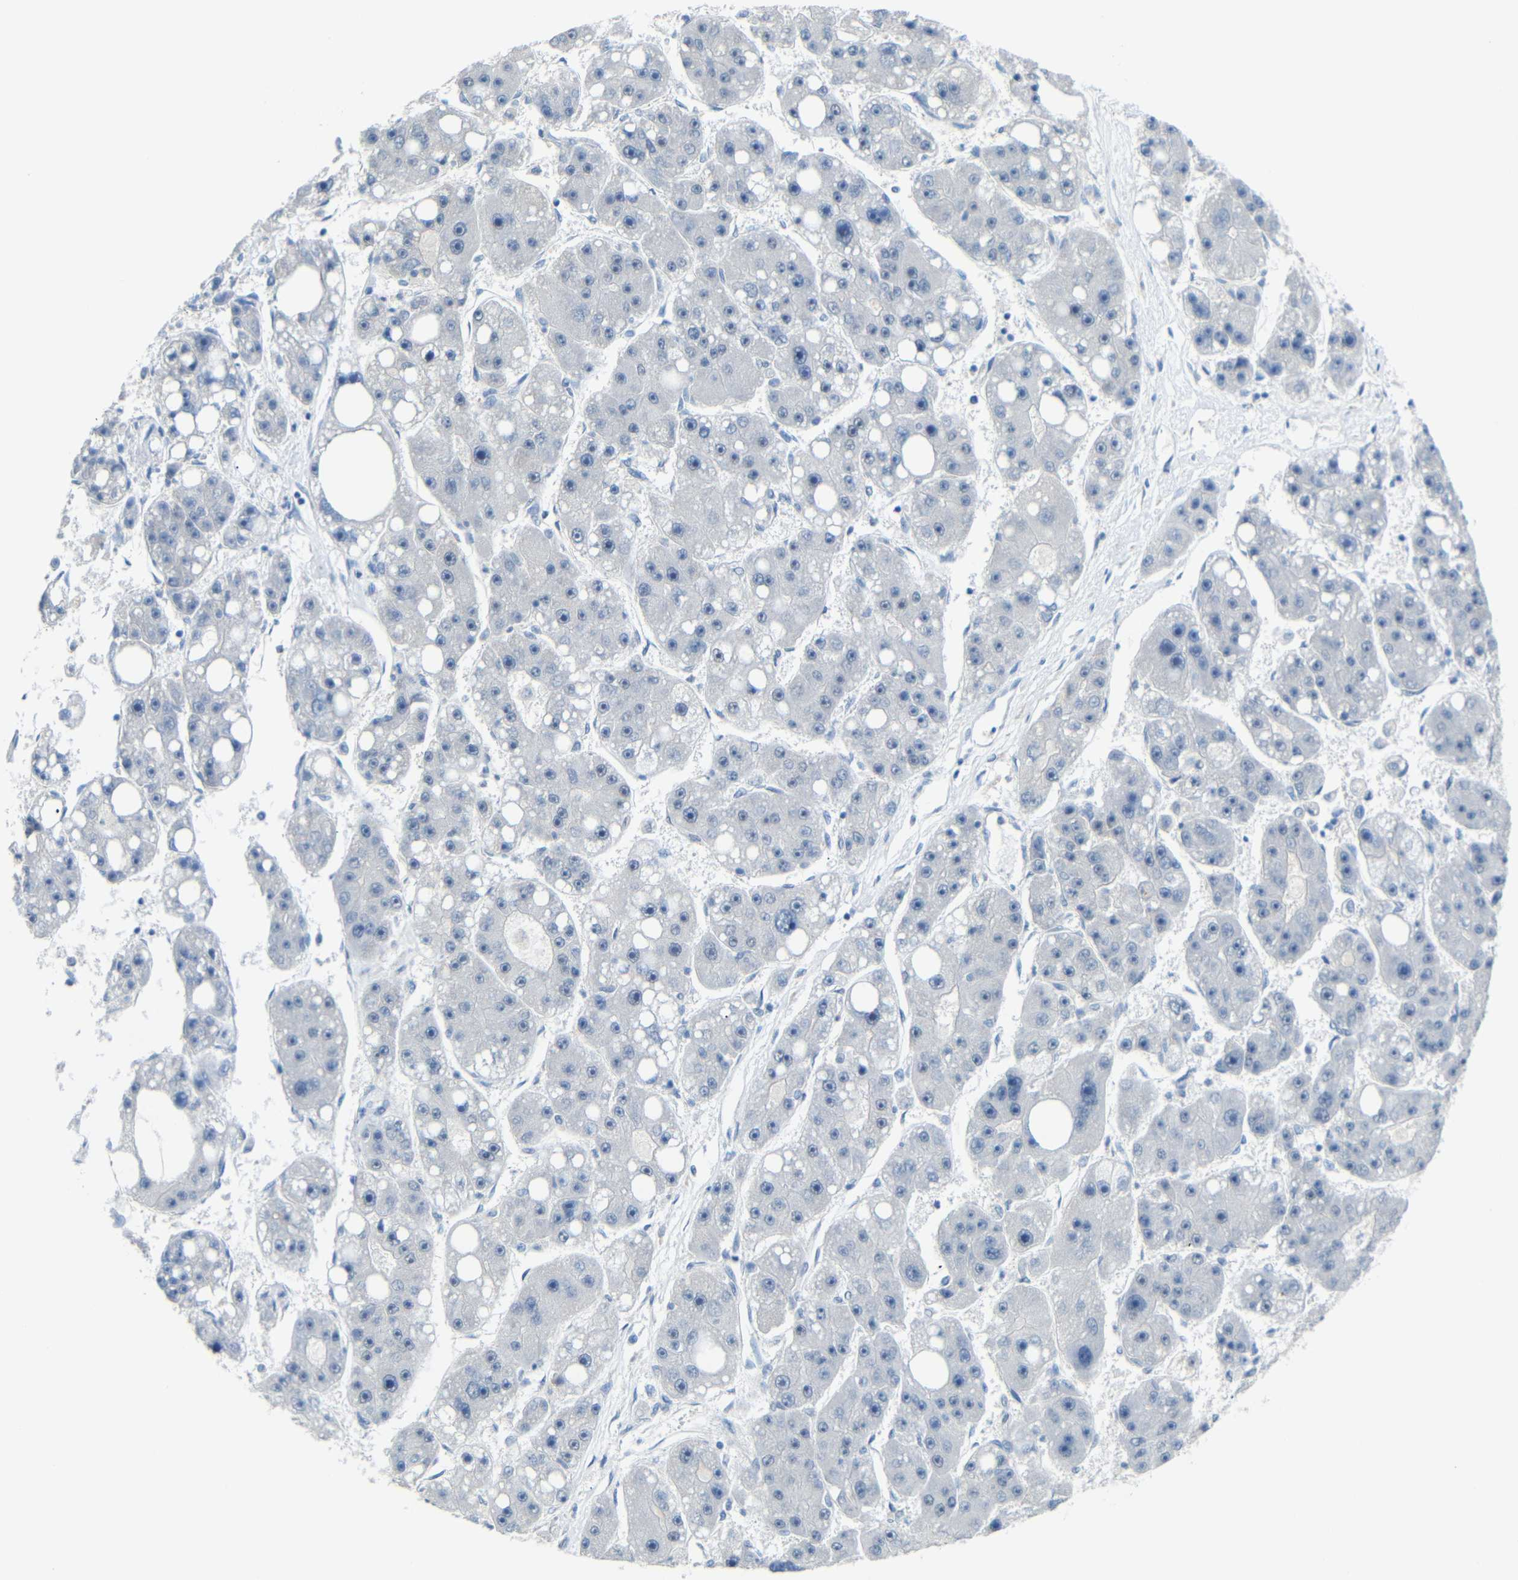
{"staining": {"intensity": "negative", "quantity": "none", "location": "none"}, "tissue": "liver cancer", "cell_type": "Tumor cells", "image_type": "cancer", "snomed": [{"axis": "morphology", "description": "Carcinoma, Hepatocellular, NOS"}, {"axis": "topography", "description": "Liver"}], "caption": "Immunohistochemical staining of hepatocellular carcinoma (liver) displays no significant expression in tumor cells.", "gene": "GPR158", "patient": {"sex": "female", "age": 61}}